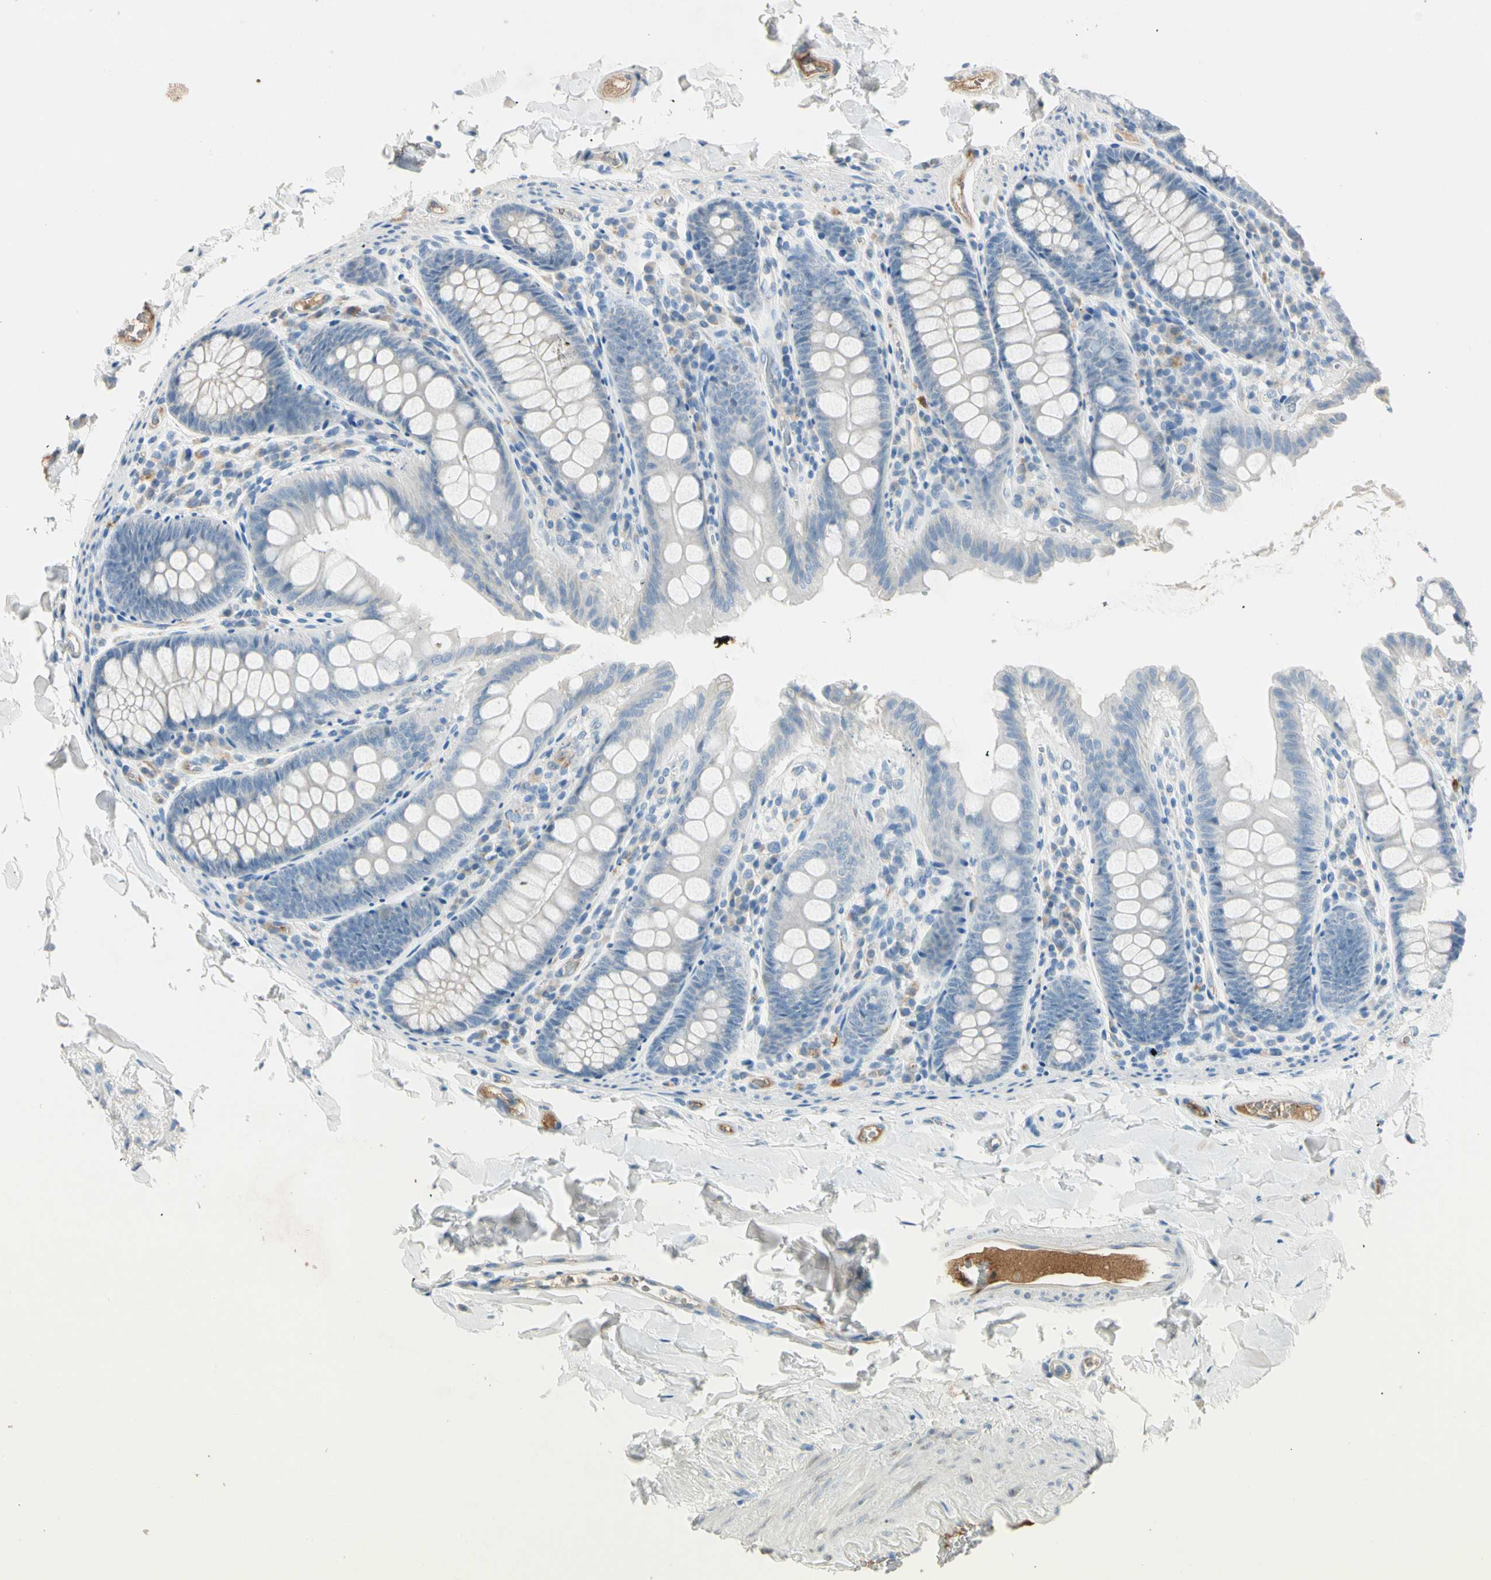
{"staining": {"intensity": "negative", "quantity": "none", "location": "none"}, "tissue": "colon", "cell_type": "Endothelial cells", "image_type": "normal", "snomed": [{"axis": "morphology", "description": "Normal tissue, NOS"}, {"axis": "topography", "description": "Colon"}], "caption": "This is a histopathology image of immunohistochemistry staining of unremarkable colon, which shows no expression in endothelial cells. (DAB immunohistochemistry, high magnification).", "gene": "SERPIND1", "patient": {"sex": "female", "age": 61}}